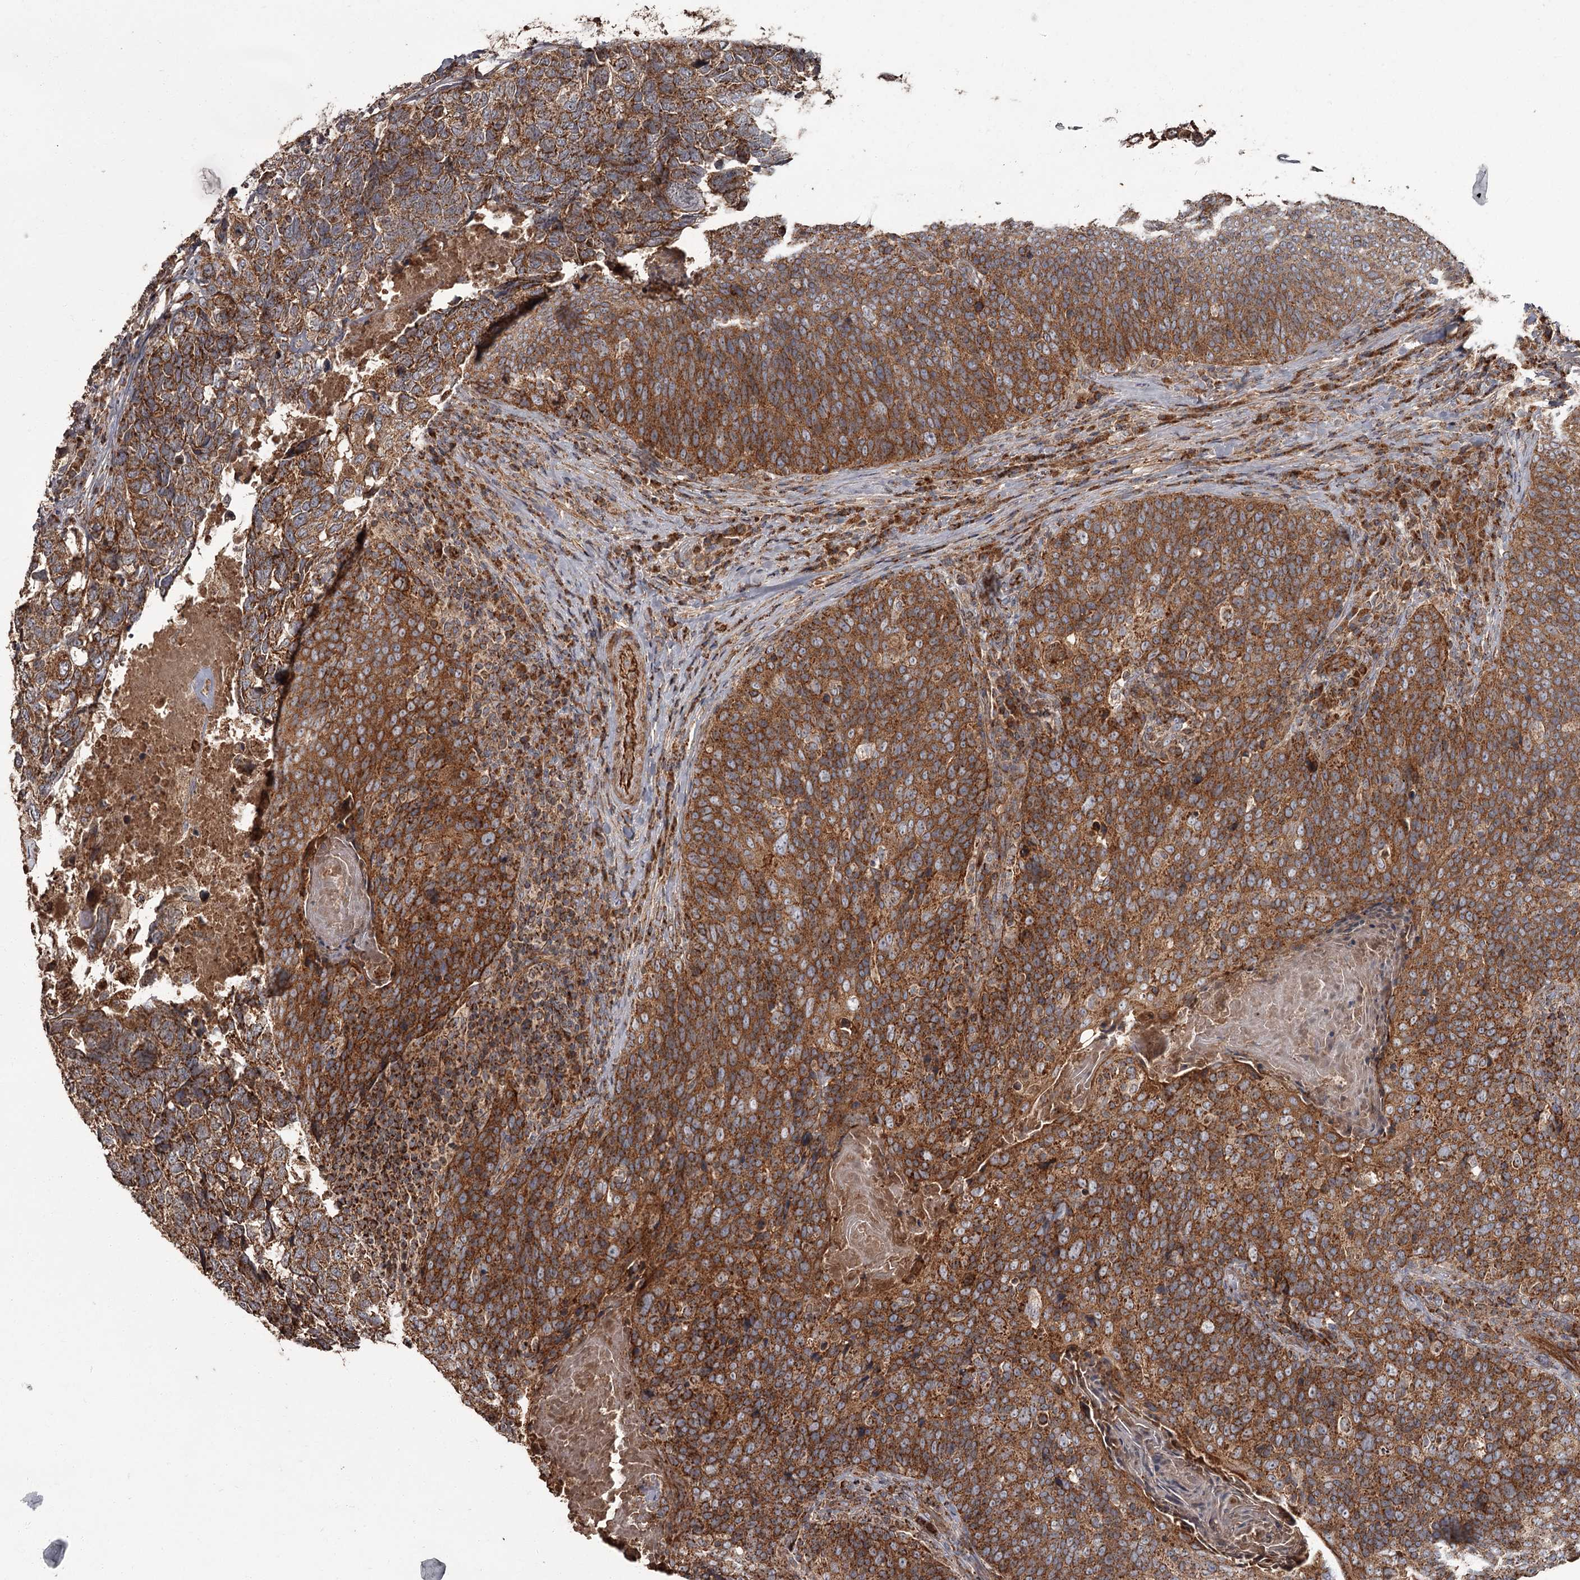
{"staining": {"intensity": "strong", "quantity": ">75%", "location": "cytoplasmic/membranous"}, "tissue": "head and neck cancer", "cell_type": "Tumor cells", "image_type": "cancer", "snomed": [{"axis": "morphology", "description": "Squamous cell carcinoma, NOS"}, {"axis": "morphology", "description": "Squamous cell carcinoma, metastatic, NOS"}, {"axis": "topography", "description": "Lymph node"}, {"axis": "topography", "description": "Head-Neck"}], "caption": "This is an image of IHC staining of head and neck cancer (metastatic squamous cell carcinoma), which shows strong expression in the cytoplasmic/membranous of tumor cells.", "gene": "THAP9", "patient": {"sex": "male", "age": 62}}